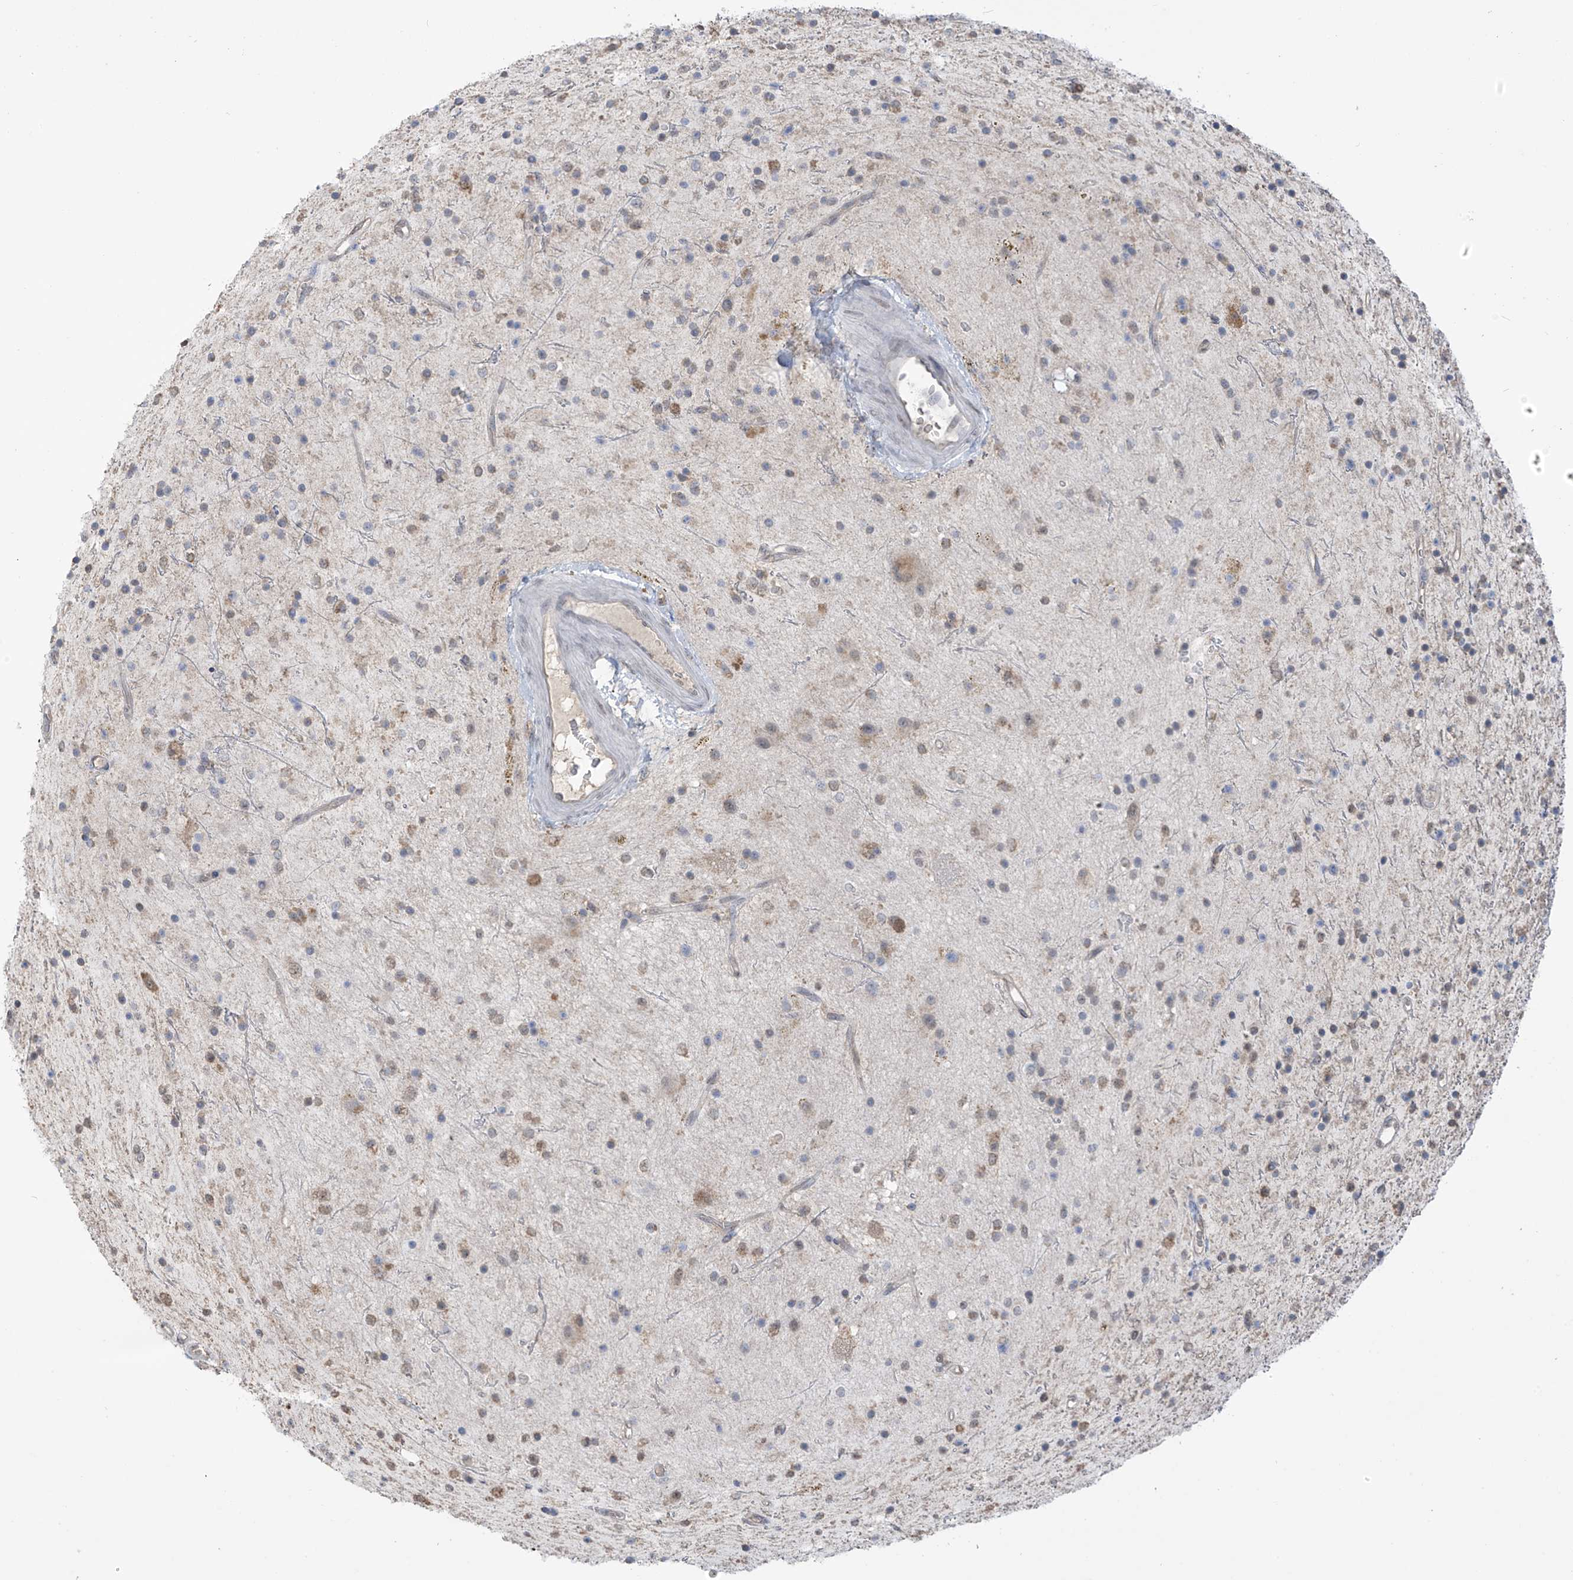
{"staining": {"intensity": "weak", "quantity": "<25%", "location": "nuclear"}, "tissue": "glioma", "cell_type": "Tumor cells", "image_type": "cancer", "snomed": [{"axis": "morphology", "description": "Glioma, malignant, High grade"}, {"axis": "topography", "description": "Brain"}], "caption": "This is a image of immunohistochemistry staining of glioma, which shows no positivity in tumor cells.", "gene": "KIAA1522", "patient": {"sex": "male", "age": 34}}